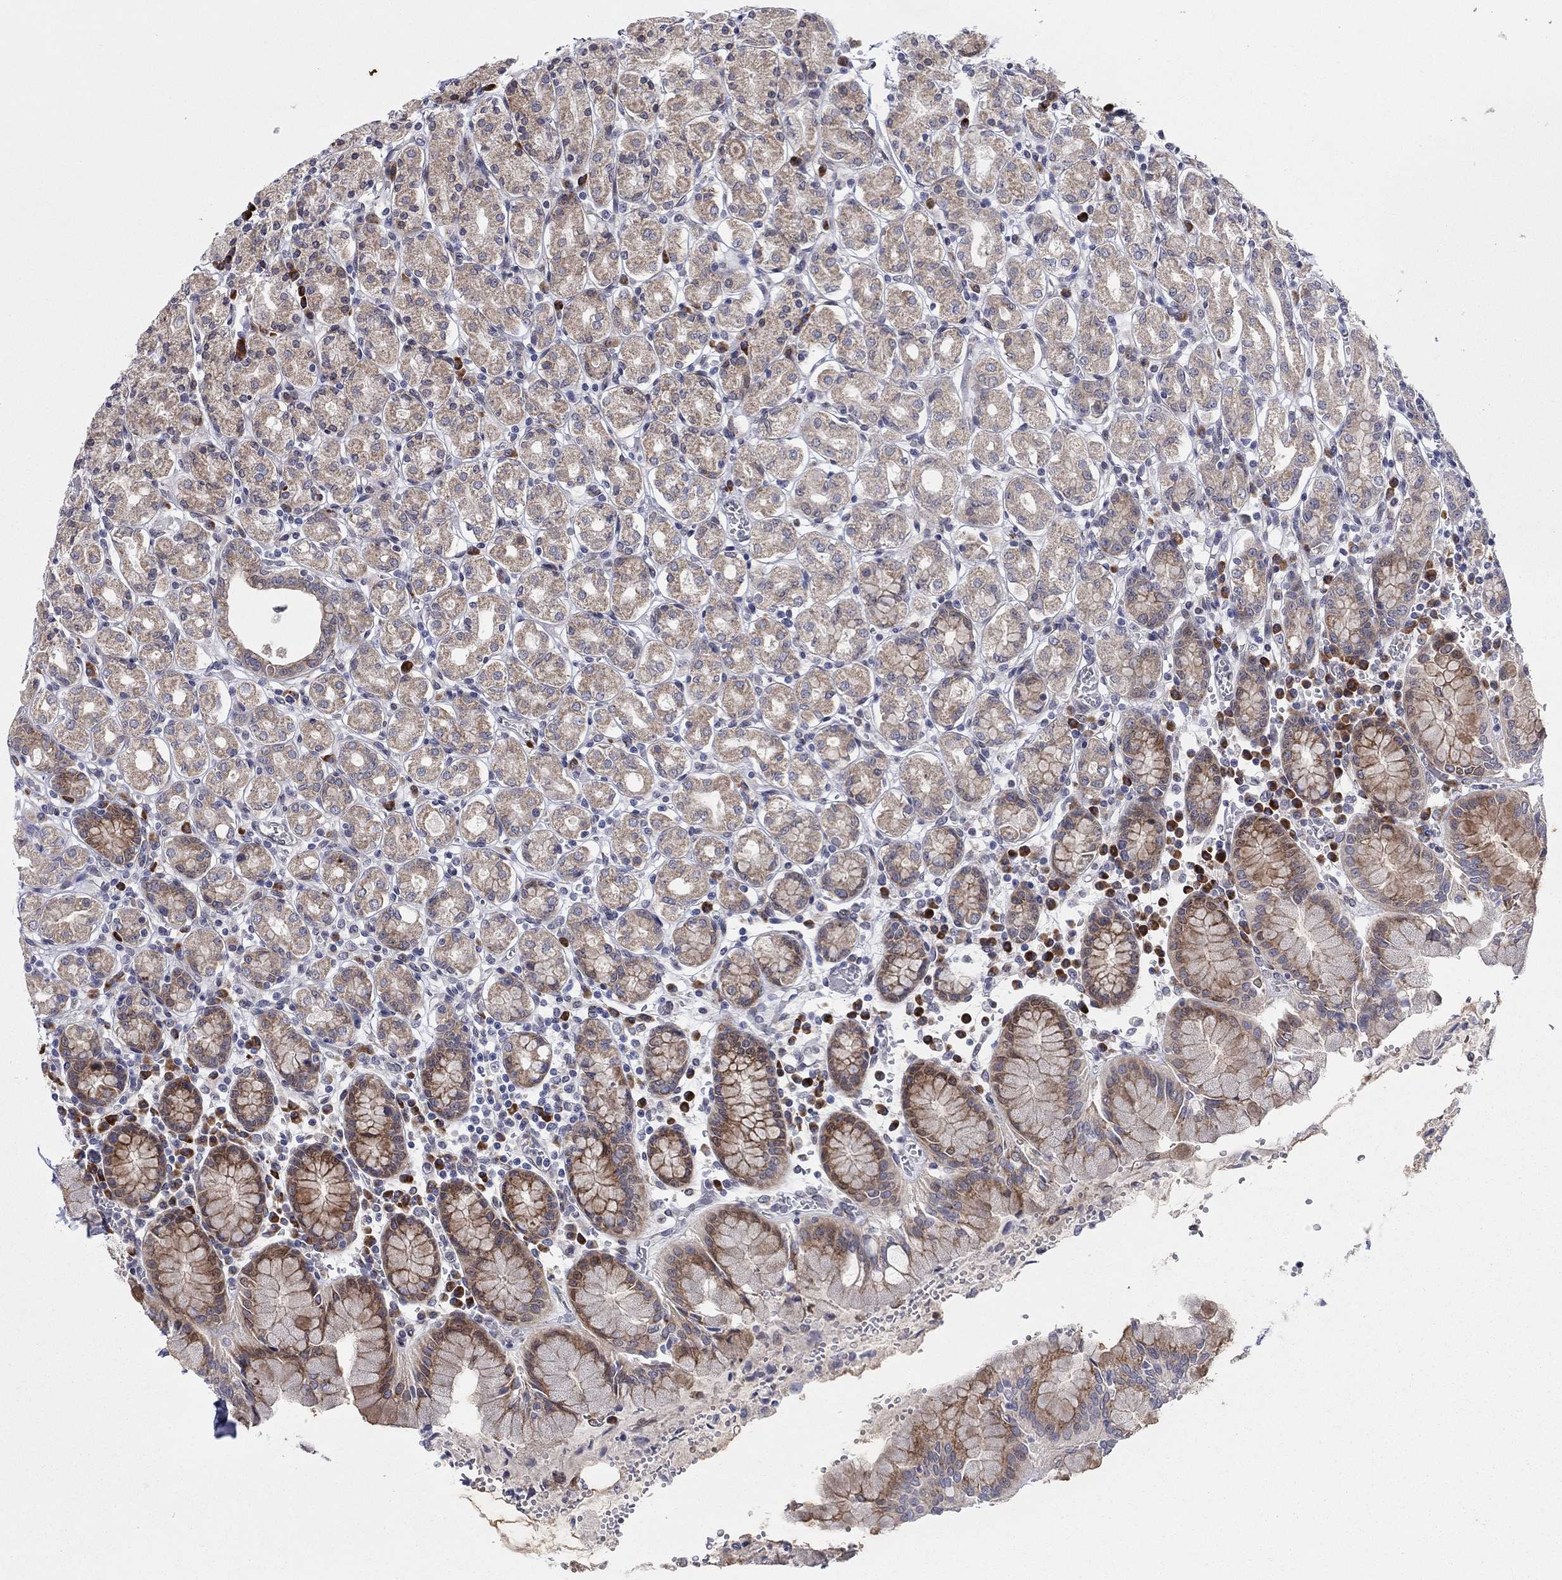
{"staining": {"intensity": "moderate", "quantity": "25%-75%", "location": "cytoplasmic/membranous"}, "tissue": "stomach", "cell_type": "Glandular cells", "image_type": "normal", "snomed": [{"axis": "morphology", "description": "Normal tissue, NOS"}, {"axis": "topography", "description": "Stomach, upper"}, {"axis": "topography", "description": "Stomach"}], "caption": "Normal stomach exhibits moderate cytoplasmic/membranous expression in approximately 25%-75% of glandular cells.", "gene": "TTC21B", "patient": {"sex": "male", "age": 62}}